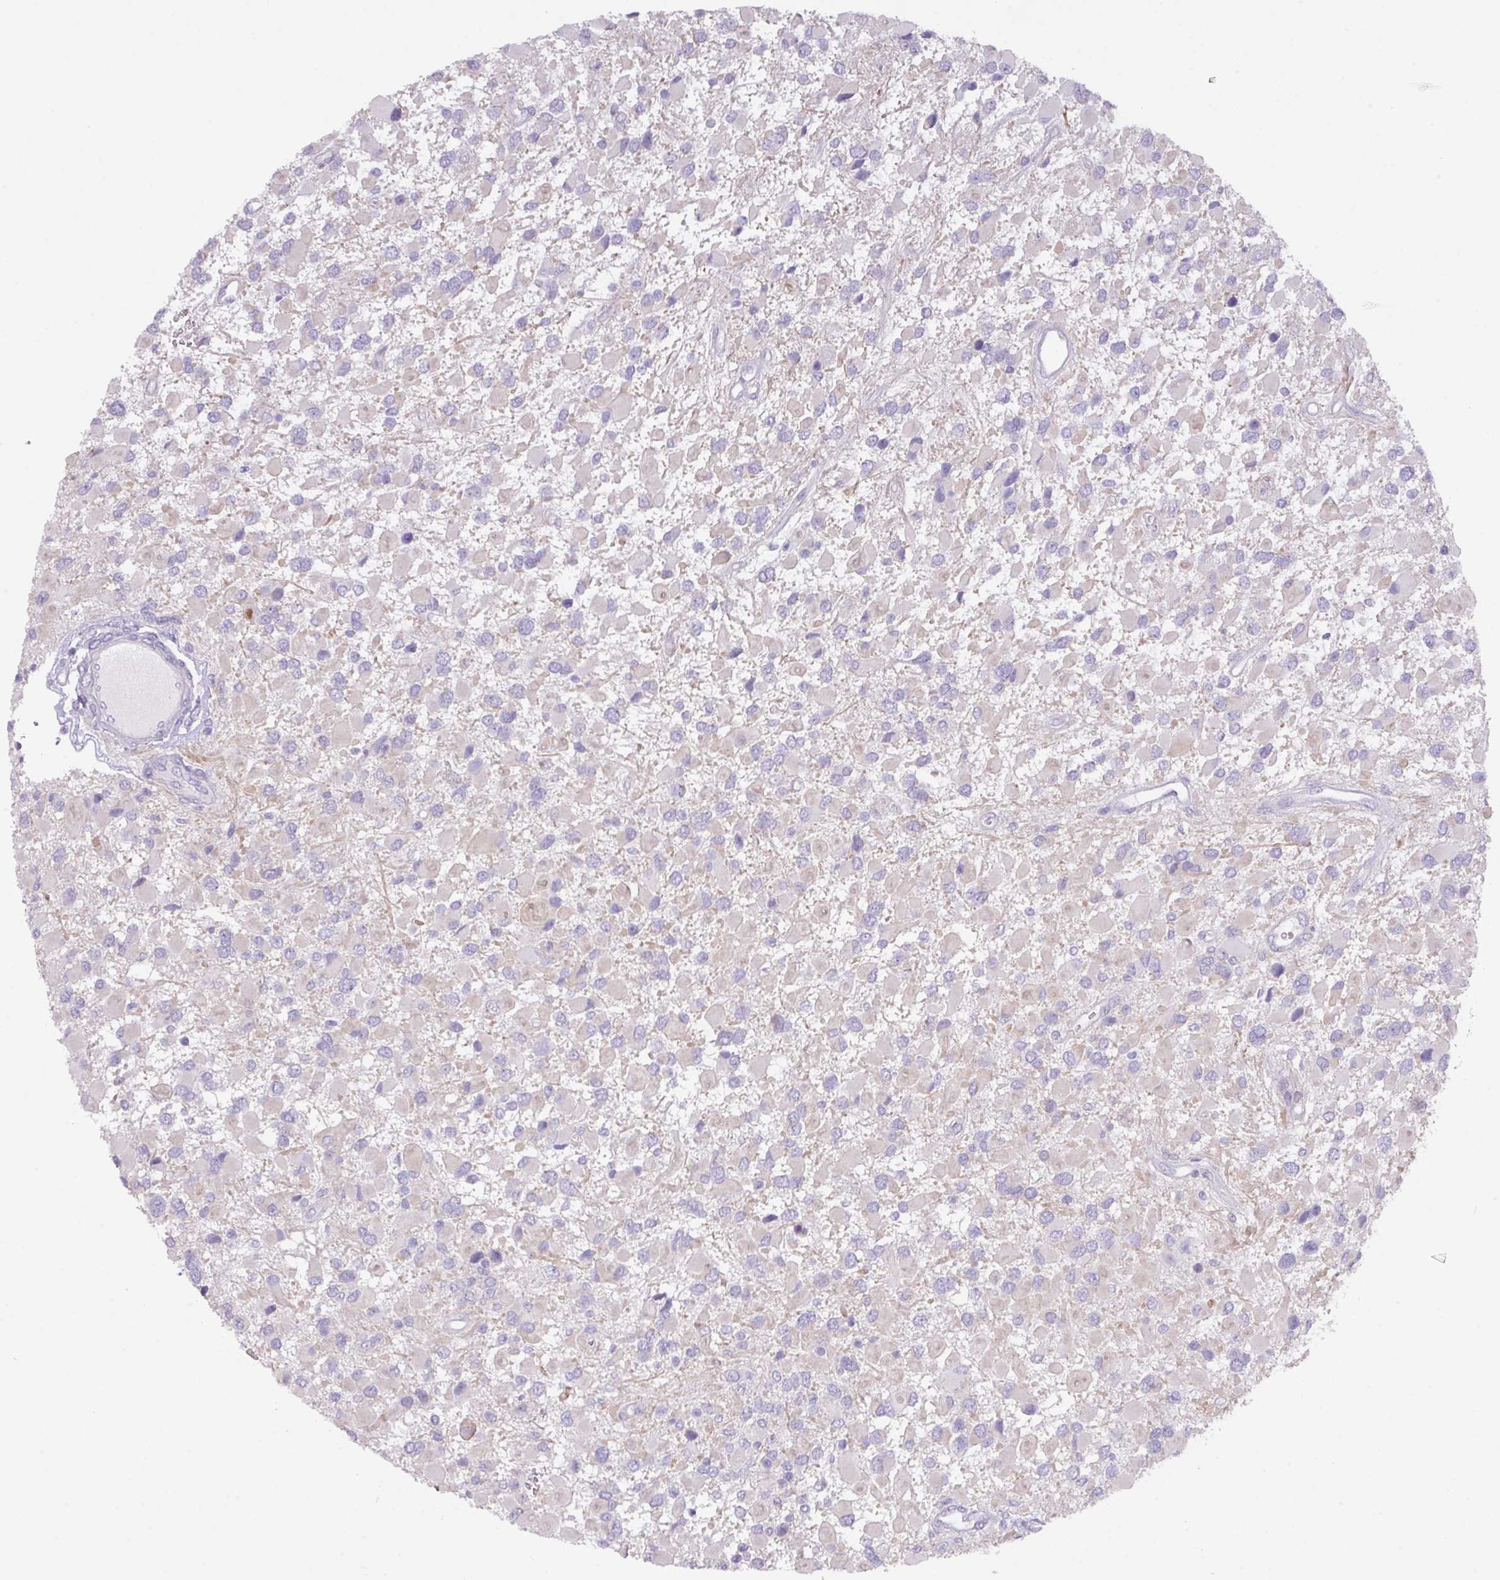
{"staining": {"intensity": "negative", "quantity": "none", "location": "none"}, "tissue": "glioma", "cell_type": "Tumor cells", "image_type": "cancer", "snomed": [{"axis": "morphology", "description": "Glioma, malignant, High grade"}, {"axis": "topography", "description": "Brain"}], "caption": "High-grade glioma (malignant) was stained to show a protein in brown. There is no significant expression in tumor cells.", "gene": "ANKRD13B", "patient": {"sex": "male", "age": 53}}